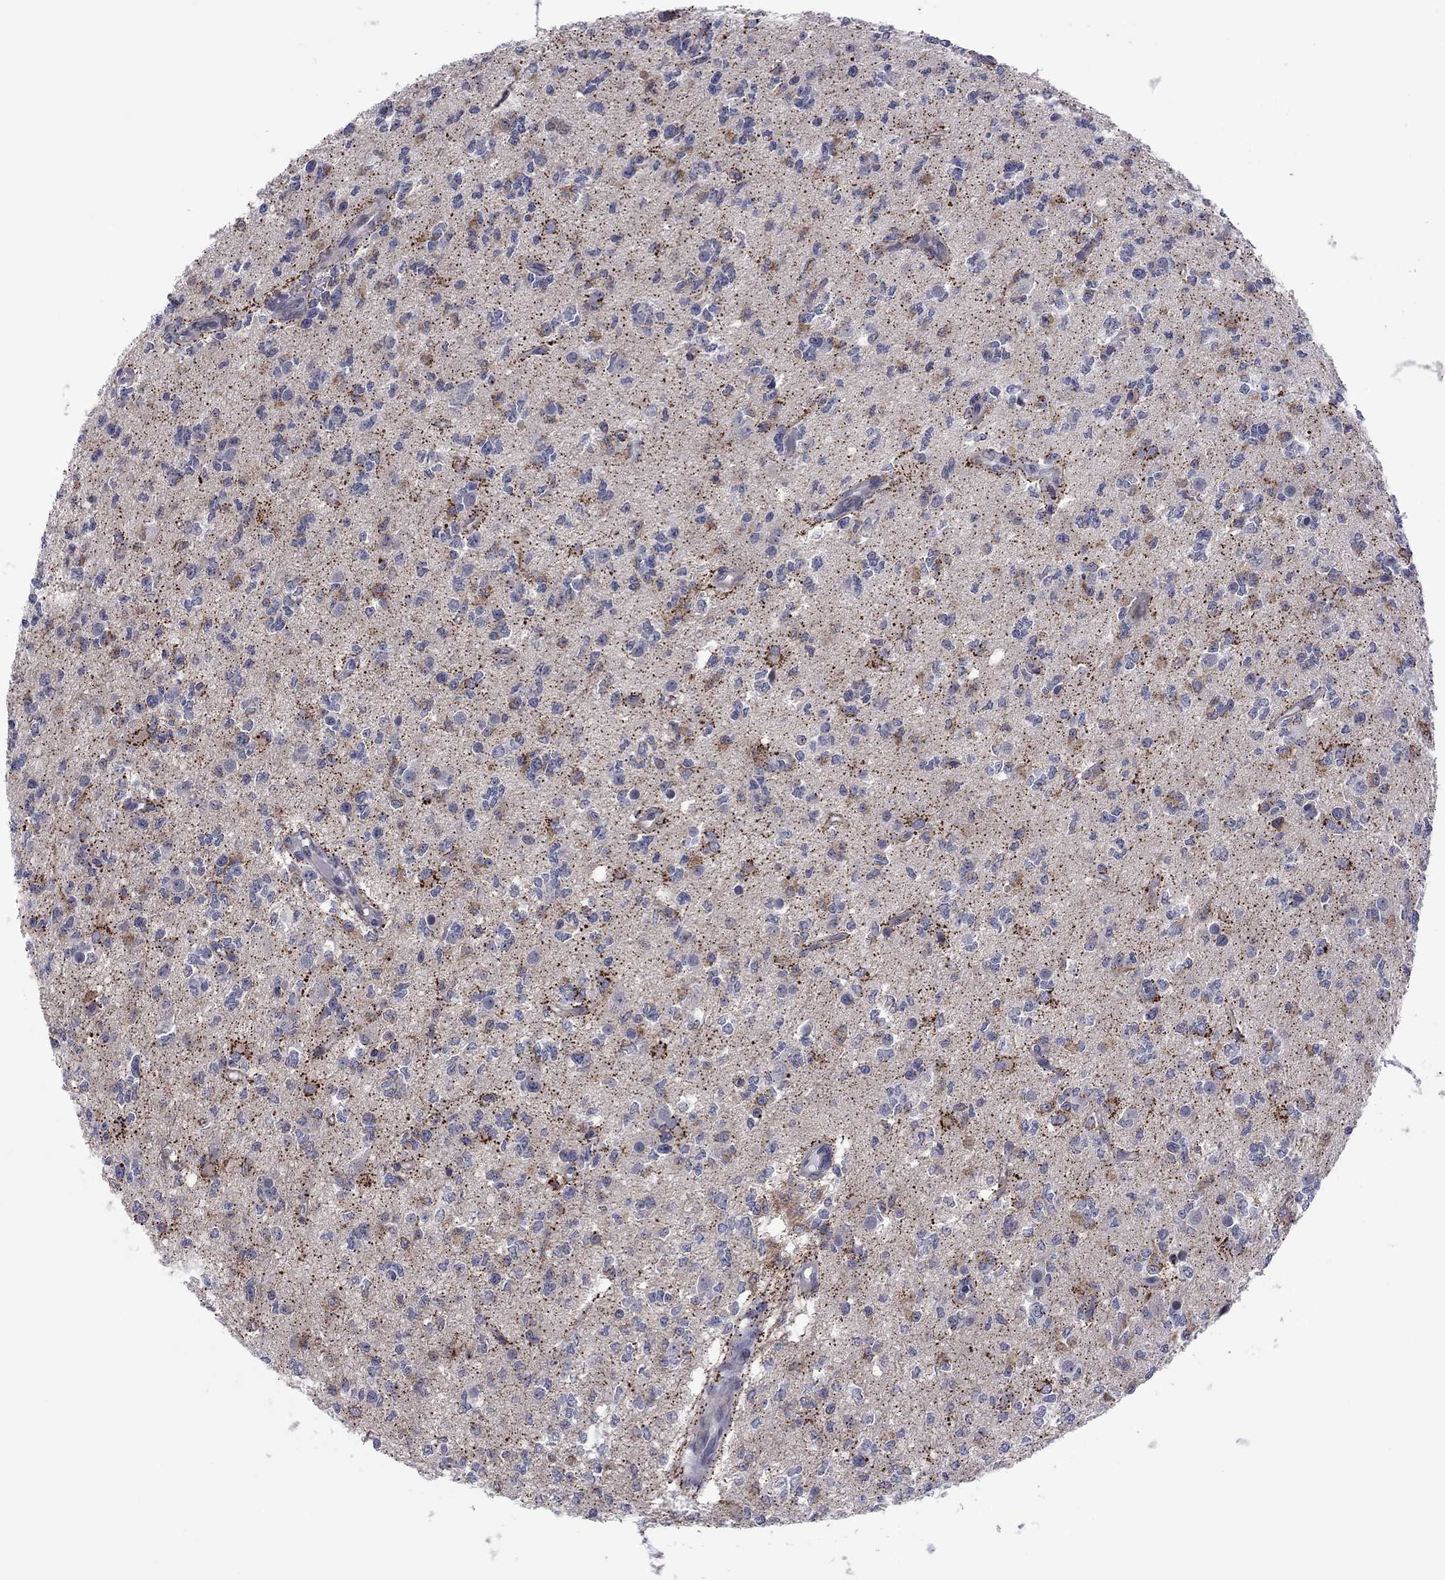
{"staining": {"intensity": "negative", "quantity": "none", "location": "none"}, "tissue": "glioma", "cell_type": "Tumor cells", "image_type": "cancer", "snomed": [{"axis": "morphology", "description": "Glioma, malignant, Low grade"}, {"axis": "topography", "description": "Brain"}], "caption": "Immunohistochemical staining of human low-grade glioma (malignant) demonstrates no significant expression in tumor cells.", "gene": "POU5F2", "patient": {"sex": "female", "age": 45}}